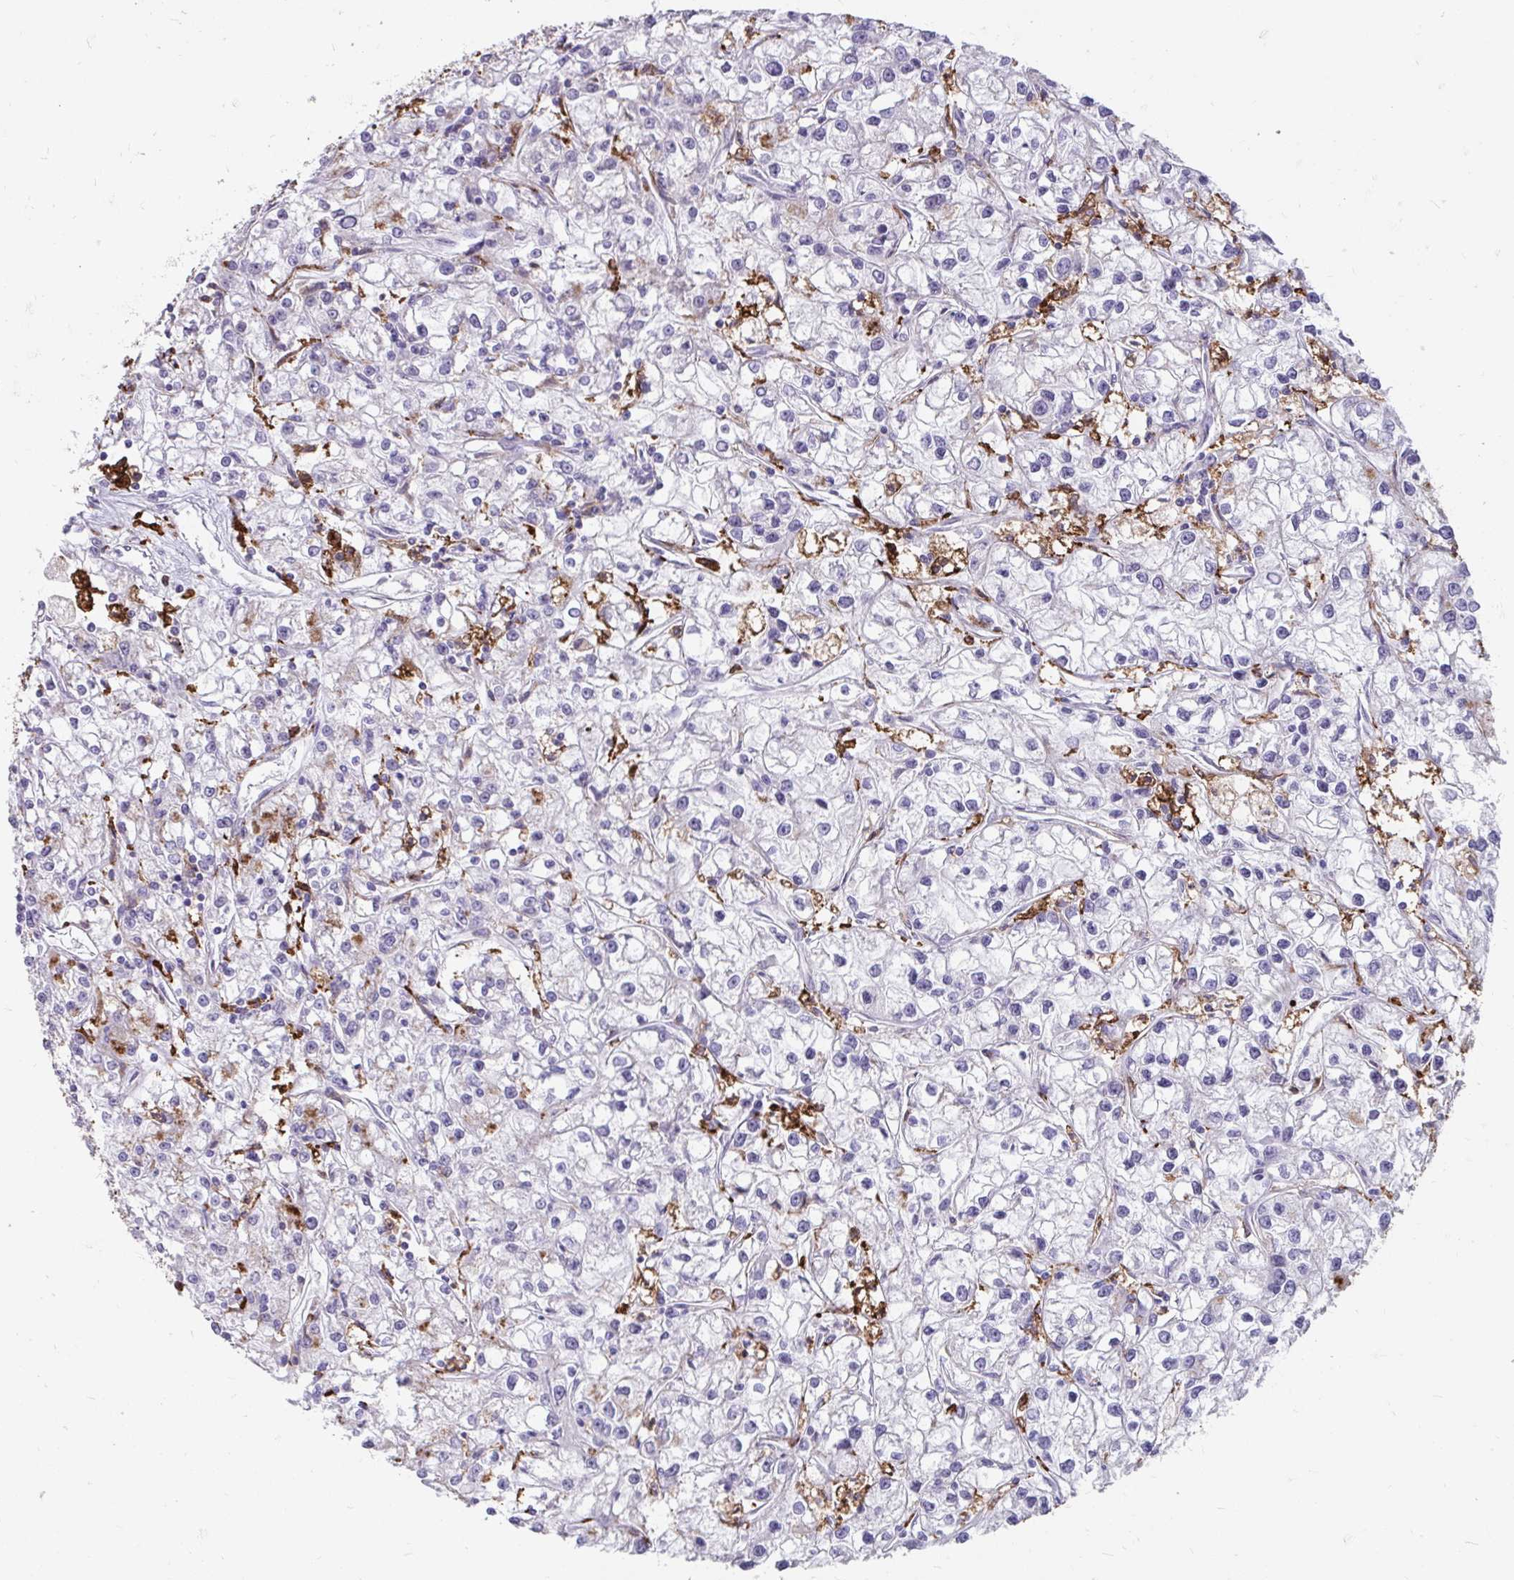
{"staining": {"intensity": "negative", "quantity": "none", "location": "none"}, "tissue": "renal cancer", "cell_type": "Tumor cells", "image_type": "cancer", "snomed": [{"axis": "morphology", "description": "Adenocarcinoma, NOS"}, {"axis": "topography", "description": "Kidney"}], "caption": "A micrograph of renal cancer stained for a protein displays no brown staining in tumor cells.", "gene": "CD163", "patient": {"sex": "female", "age": 59}}